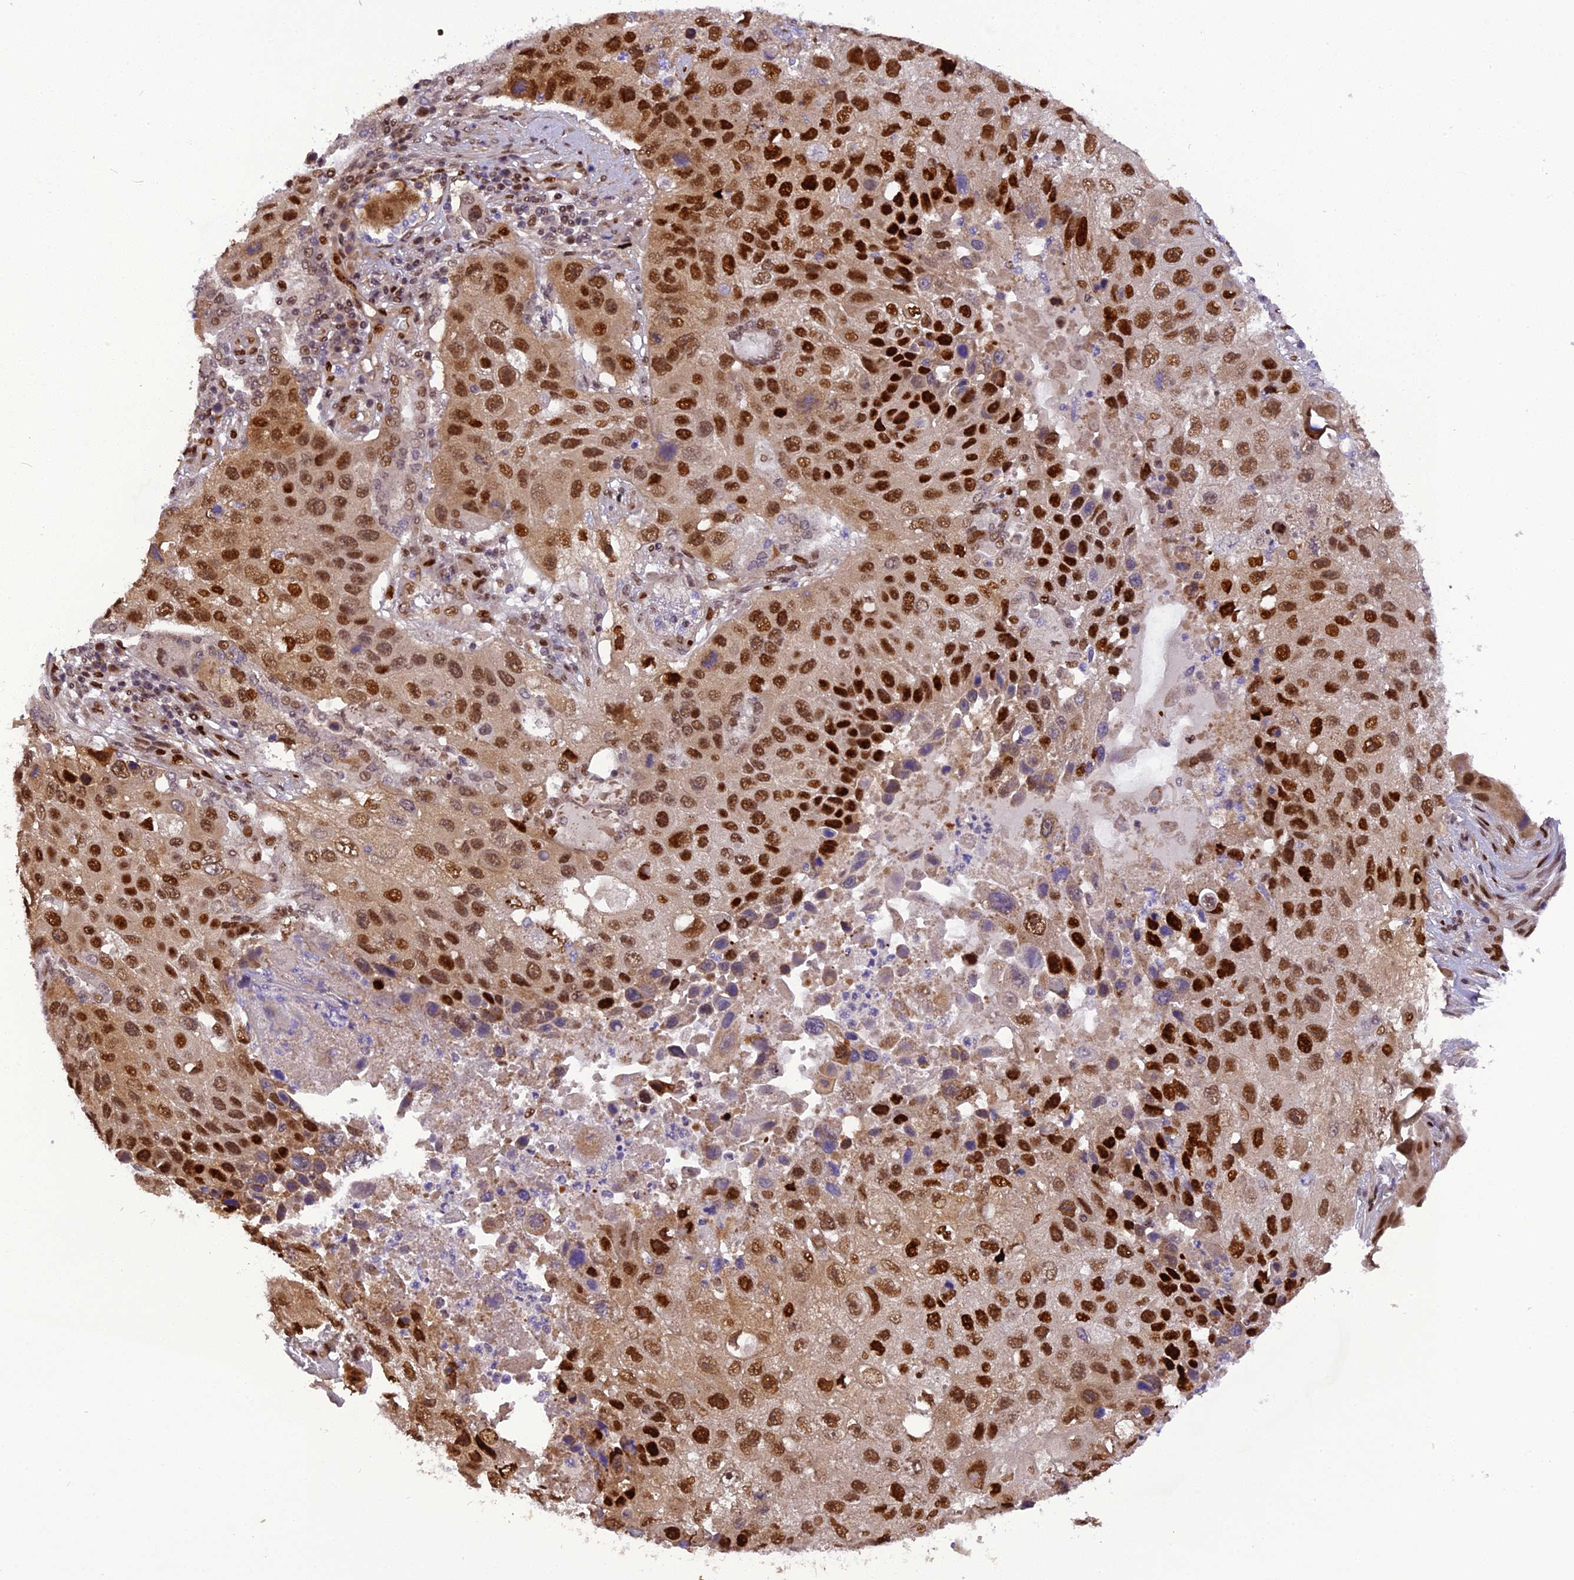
{"staining": {"intensity": "strong", "quantity": ">75%", "location": "nuclear"}, "tissue": "lung cancer", "cell_type": "Tumor cells", "image_type": "cancer", "snomed": [{"axis": "morphology", "description": "Squamous cell carcinoma, NOS"}, {"axis": "topography", "description": "Lung"}], "caption": "Human lung cancer (squamous cell carcinoma) stained with a protein marker demonstrates strong staining in tumor cells.", "gene": "MICALL1", "patient": {"sex": "male", "age": 61}}